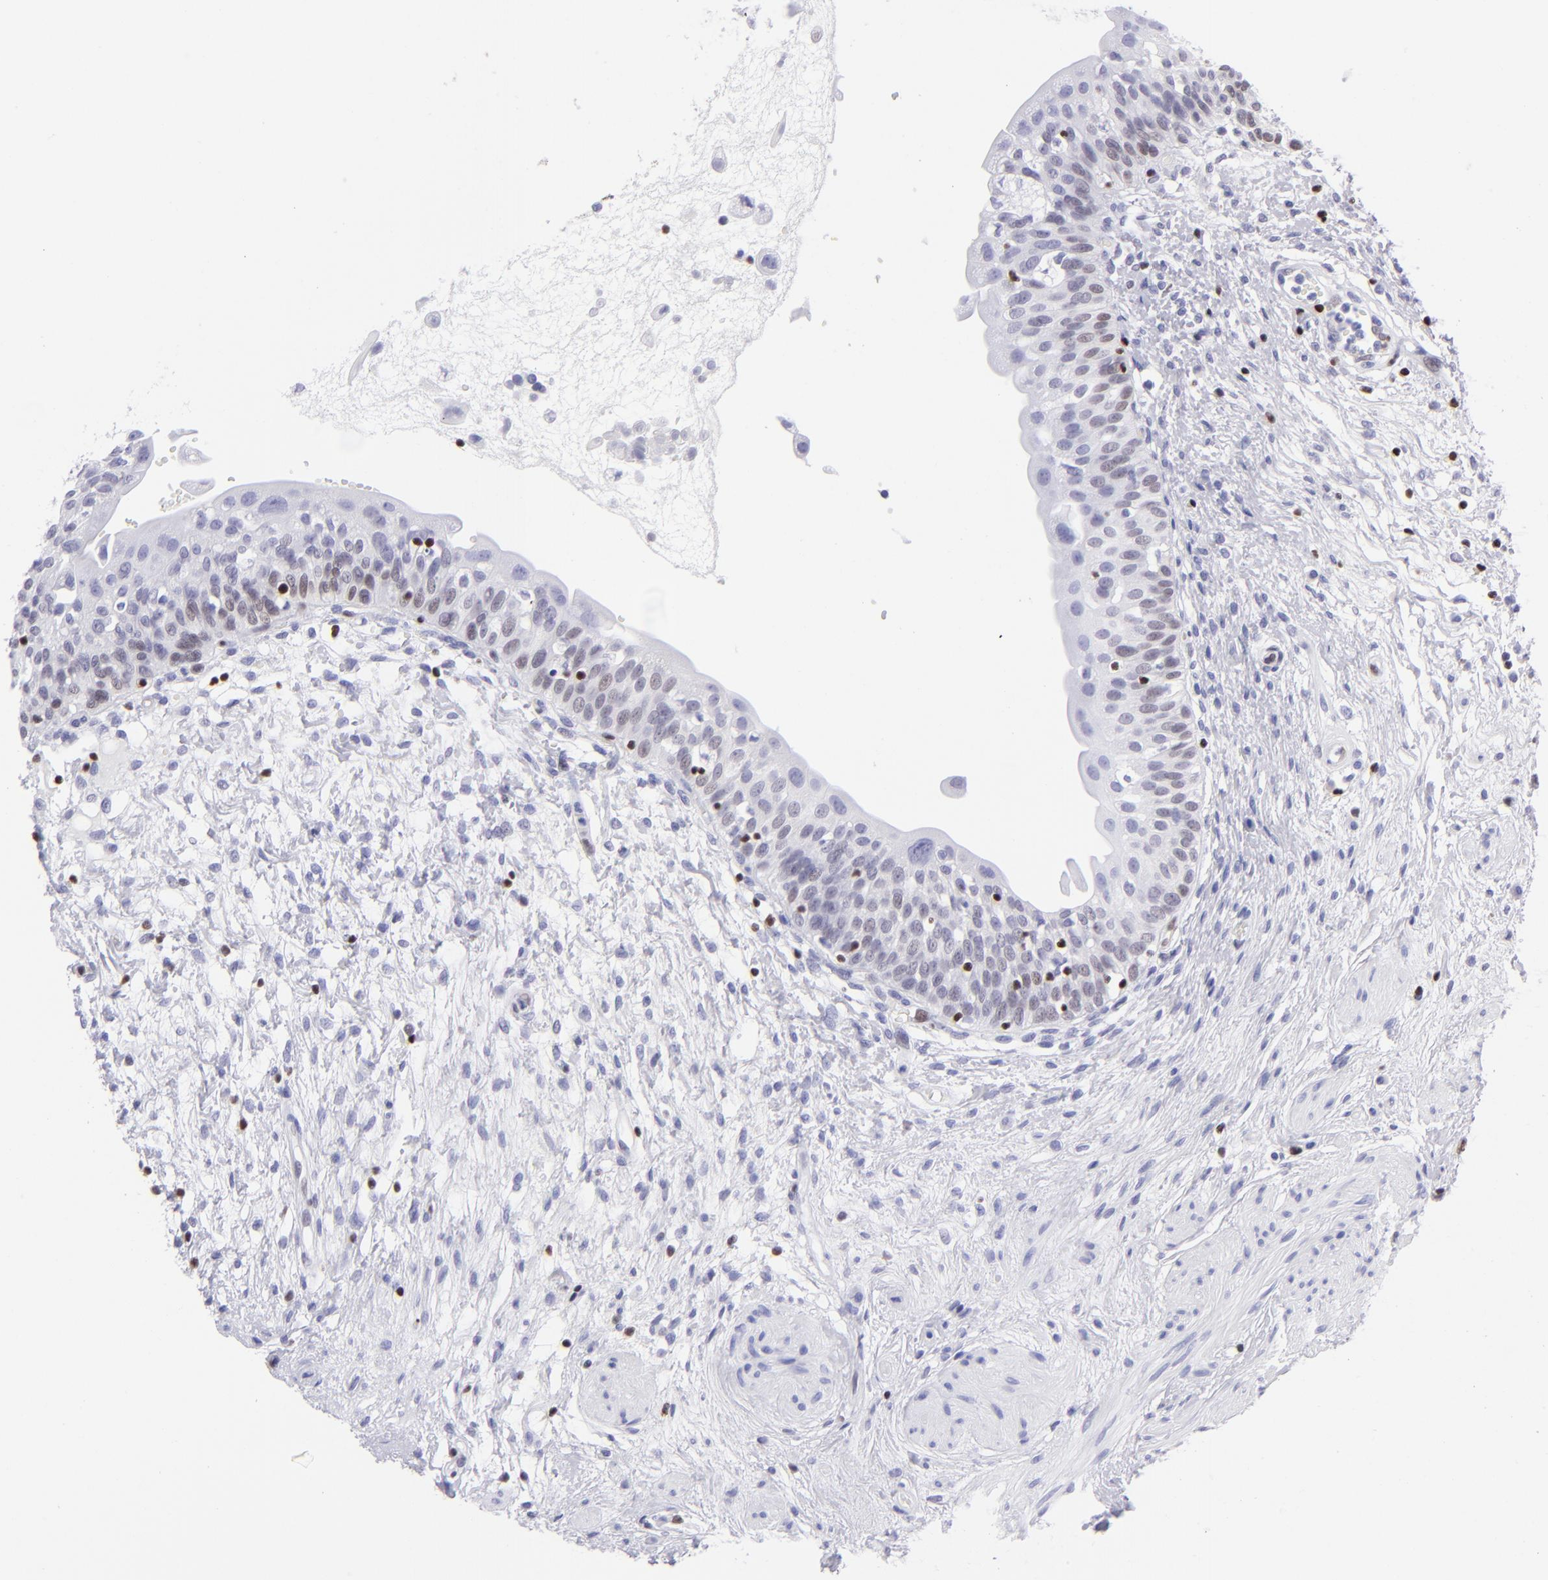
{"staining": {"intensity": "weak", "quantity": "<25%", "location": "nuclear"}, "tissue": "urinary bladder", "cell_type": "Urothelial cells", "image_type": "normal", "snomed": [{"axis": "morphology", "description": "Normal tissue, NOS"}, {"axis": "topography", "description": "Urinary bladder"}], "caption": "A high-resolution histopathology image shows immunohistochemistry (IHC) staining of normal urinary bladder, which displays no significant positivity in urothelial cells.", "gene": "ETS1", "patient": {"sex": "female", "age": 55}}